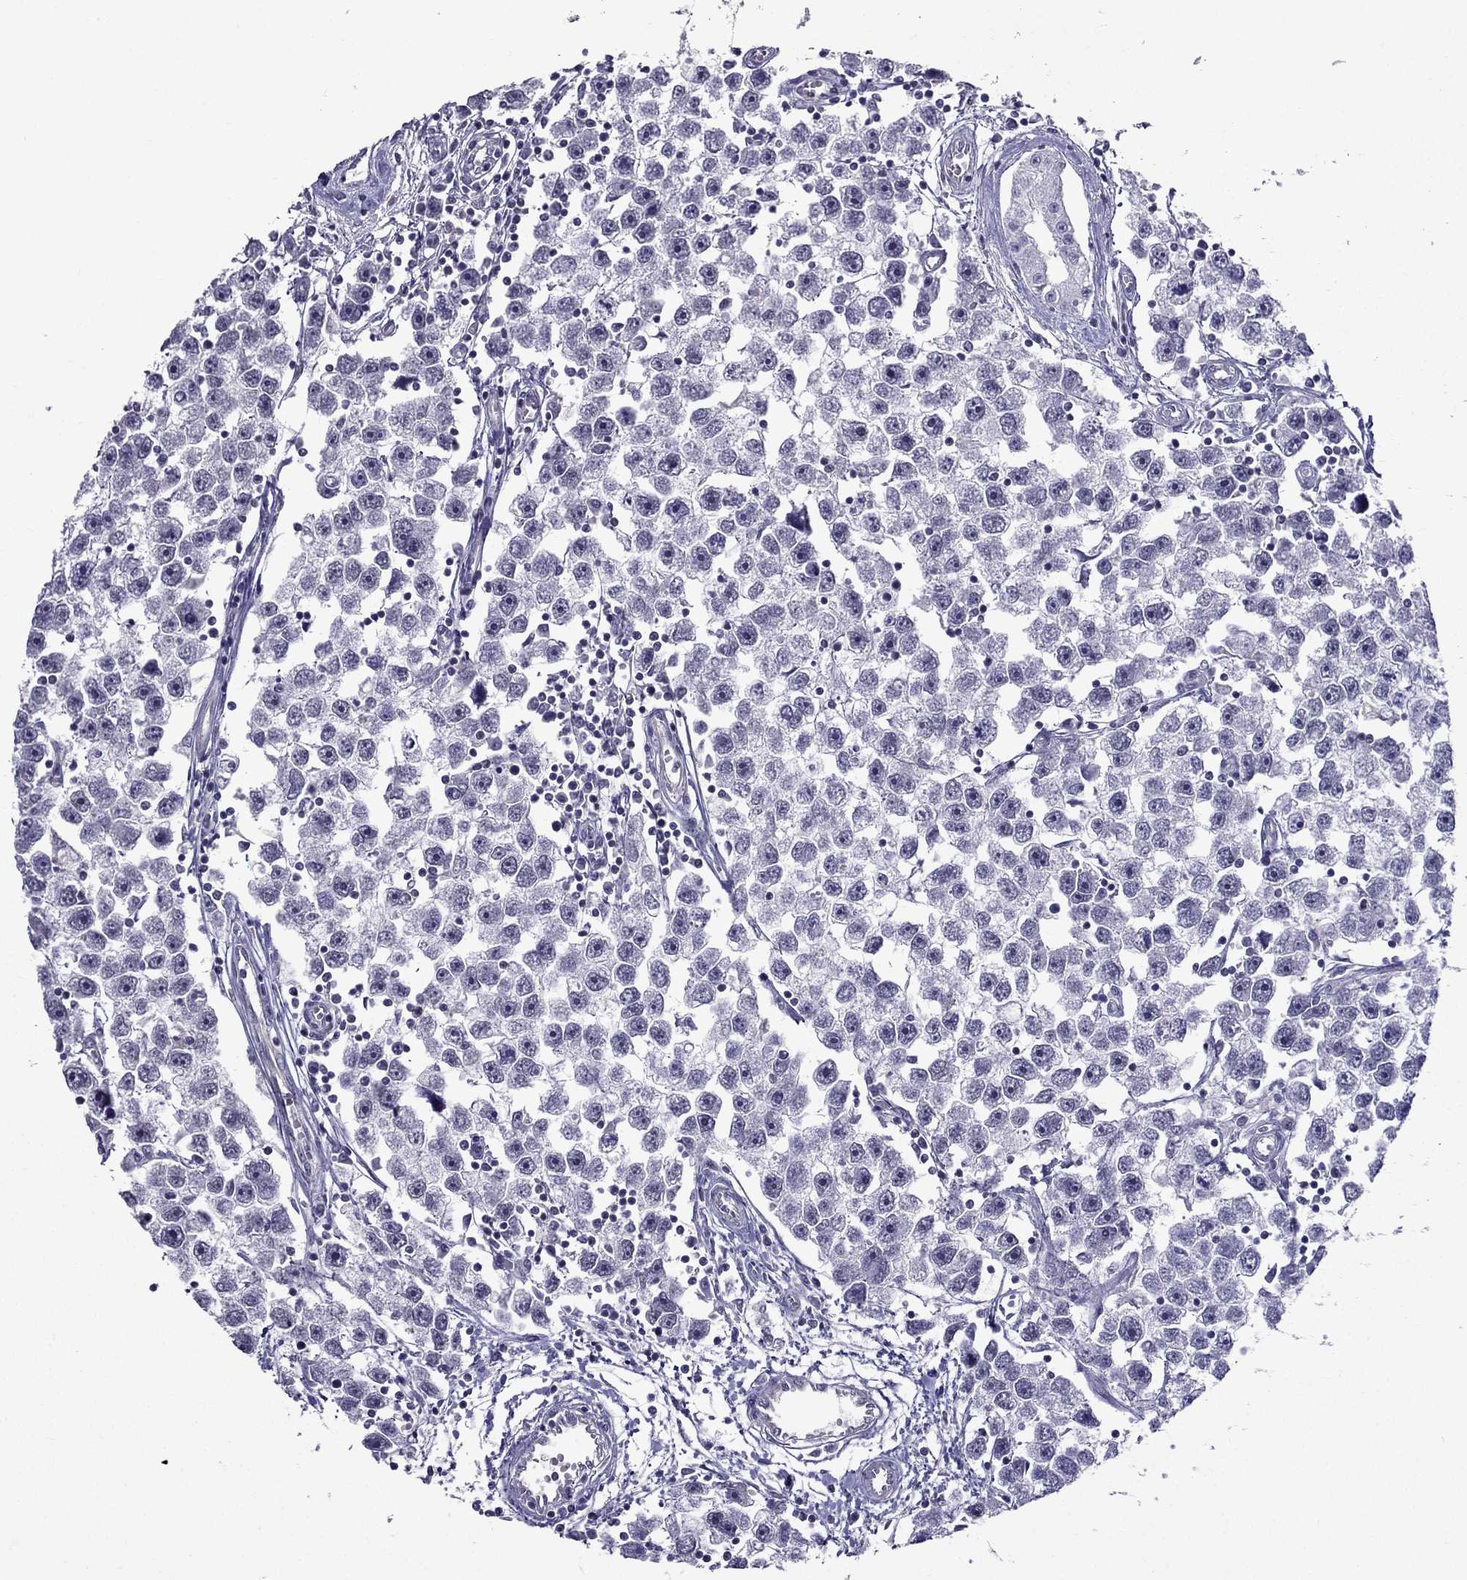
{"staining": {"intensity": "negative", "quantity": "none", "location": "none"}, "tissue": "testis cancer", "cell_type": "Tumor cells", "image_type": "cancer", "snomed": [{"axis": "morphology", "description": "Seminoma, NOS"}, {"axis": "topography", "description": "Testis"}], "caption": "IHC histopathology image of neoplastic tissue: testis seminoma stained with DAB (3,3'-diaminobenzidine) shows no significant protein expression in tumor cells.", "gene": "AAK1", "patient": {"sex": "male", "age": 30}}